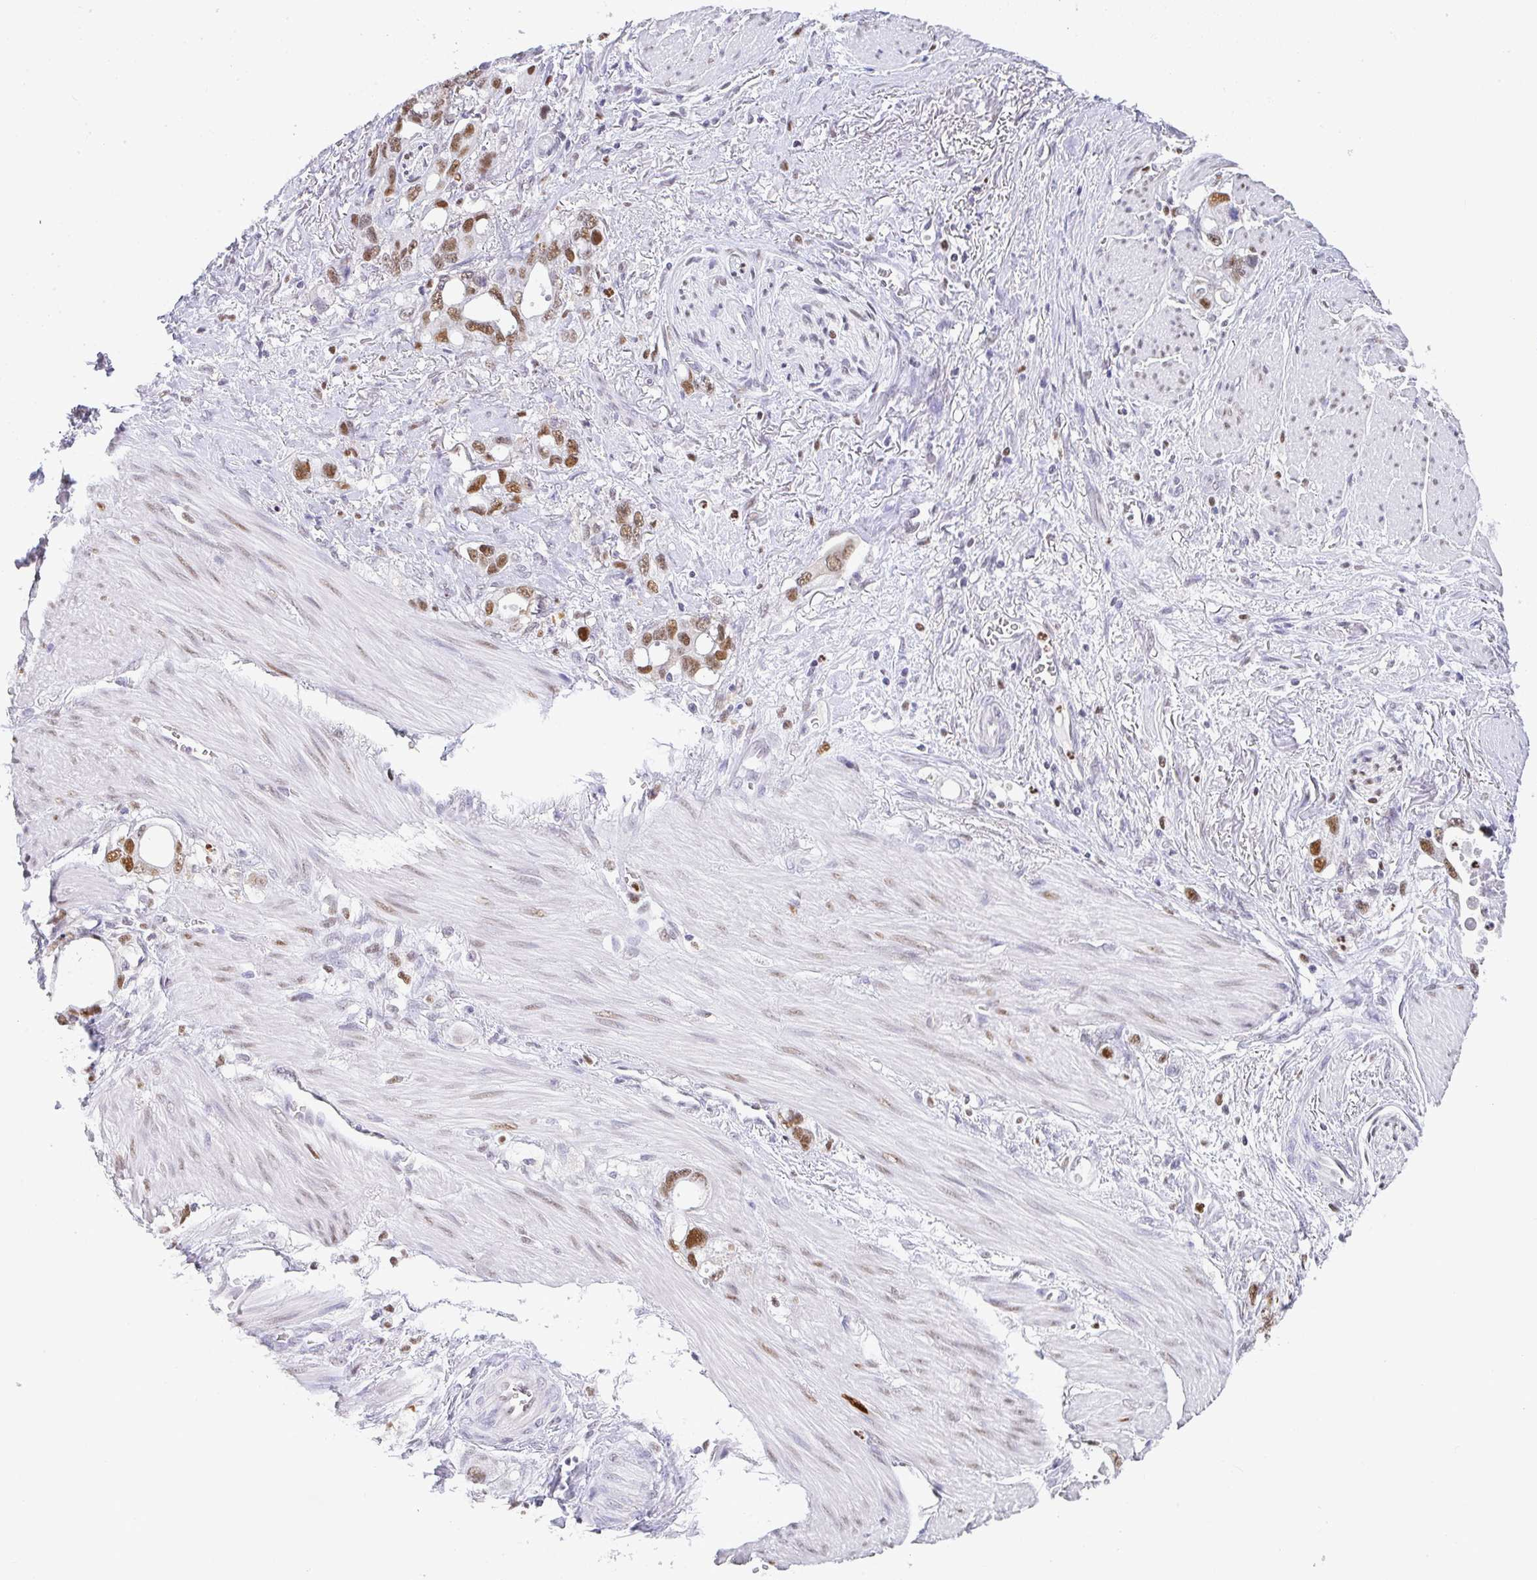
{"staining": {"intensity": "moderate", "quantity": "<25%", "location": "nuclear"}, "tissue": "stomach cancer", "cell_type": "Tumor cells", "image_type": "cancer", "snomed": [{"axis": "morphology", "description": "Adenocarcinoma, NOS"}, {"axis": "topography", "description": "Stomach, upper"}], "caption": "A brown stain highlights moderate nuclear positivity of a protein in adenocarcinoma (stomach) tumor cells.", "gene": "BBX", "patient": {"sex": "male", "age": 74}}